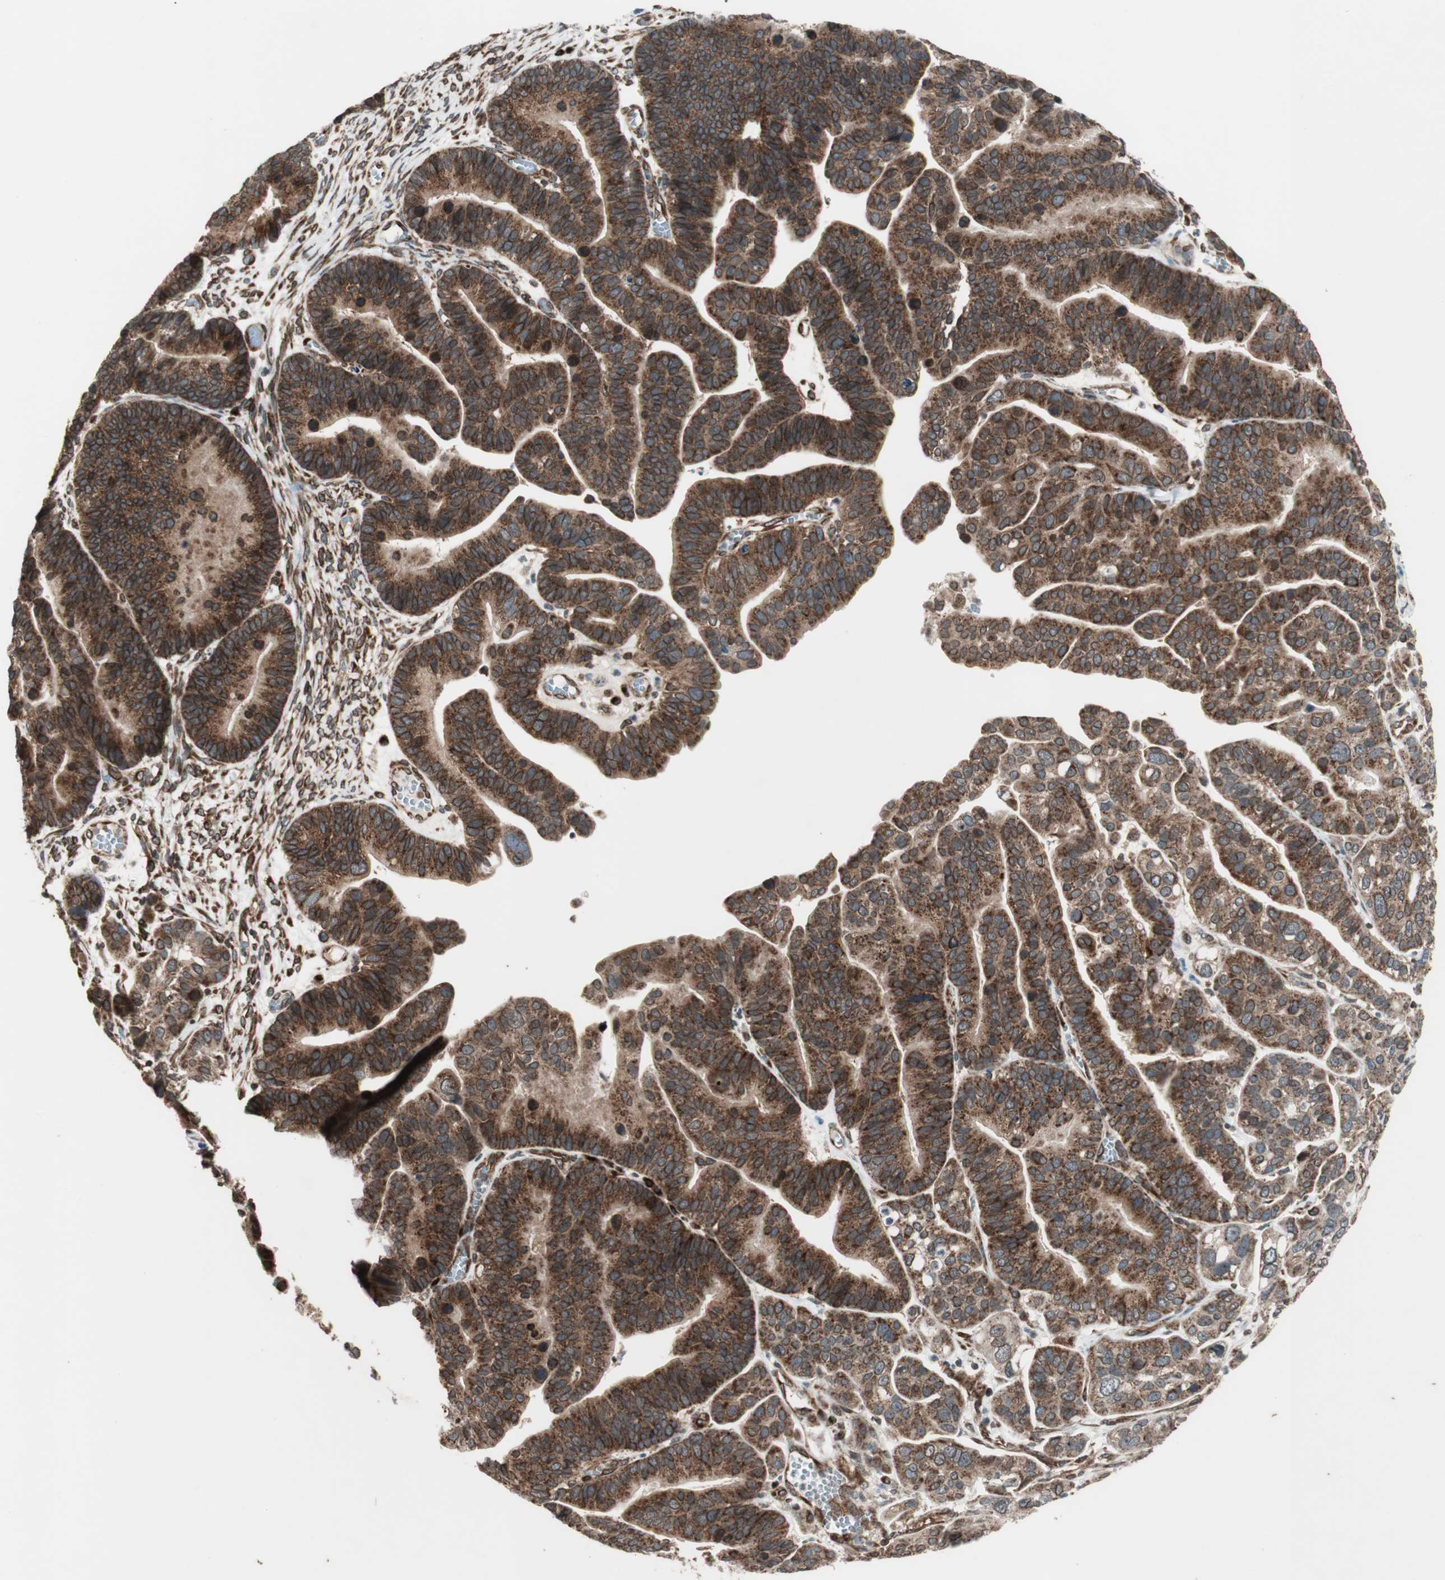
{"staining": {"intensity": "strong", "quantity": ">75%", "location": "cytoplasmic/membranous,nuclear"}, "tissue": "ovarian cancer", "cell_type": "Tumor cells", "image_type": "cancer", "snomed": [{"axis": "morphology", "description": "Cystadenocarcinoma, serous, NOS"}, {"axis": "topography", "description": "Ovary"}], "caption": "Immunohistochemistry (IHC) photomicrograph of human serous cystadenocarcinoma (ovarian) stained for a protein (brown), which reveals high levels of strong cytoplasmic/membranous and nuclear expression in approximately >75% of tumor cells.", "gene": "NUP62", "patient": {"sex": "female", "age": 56}}